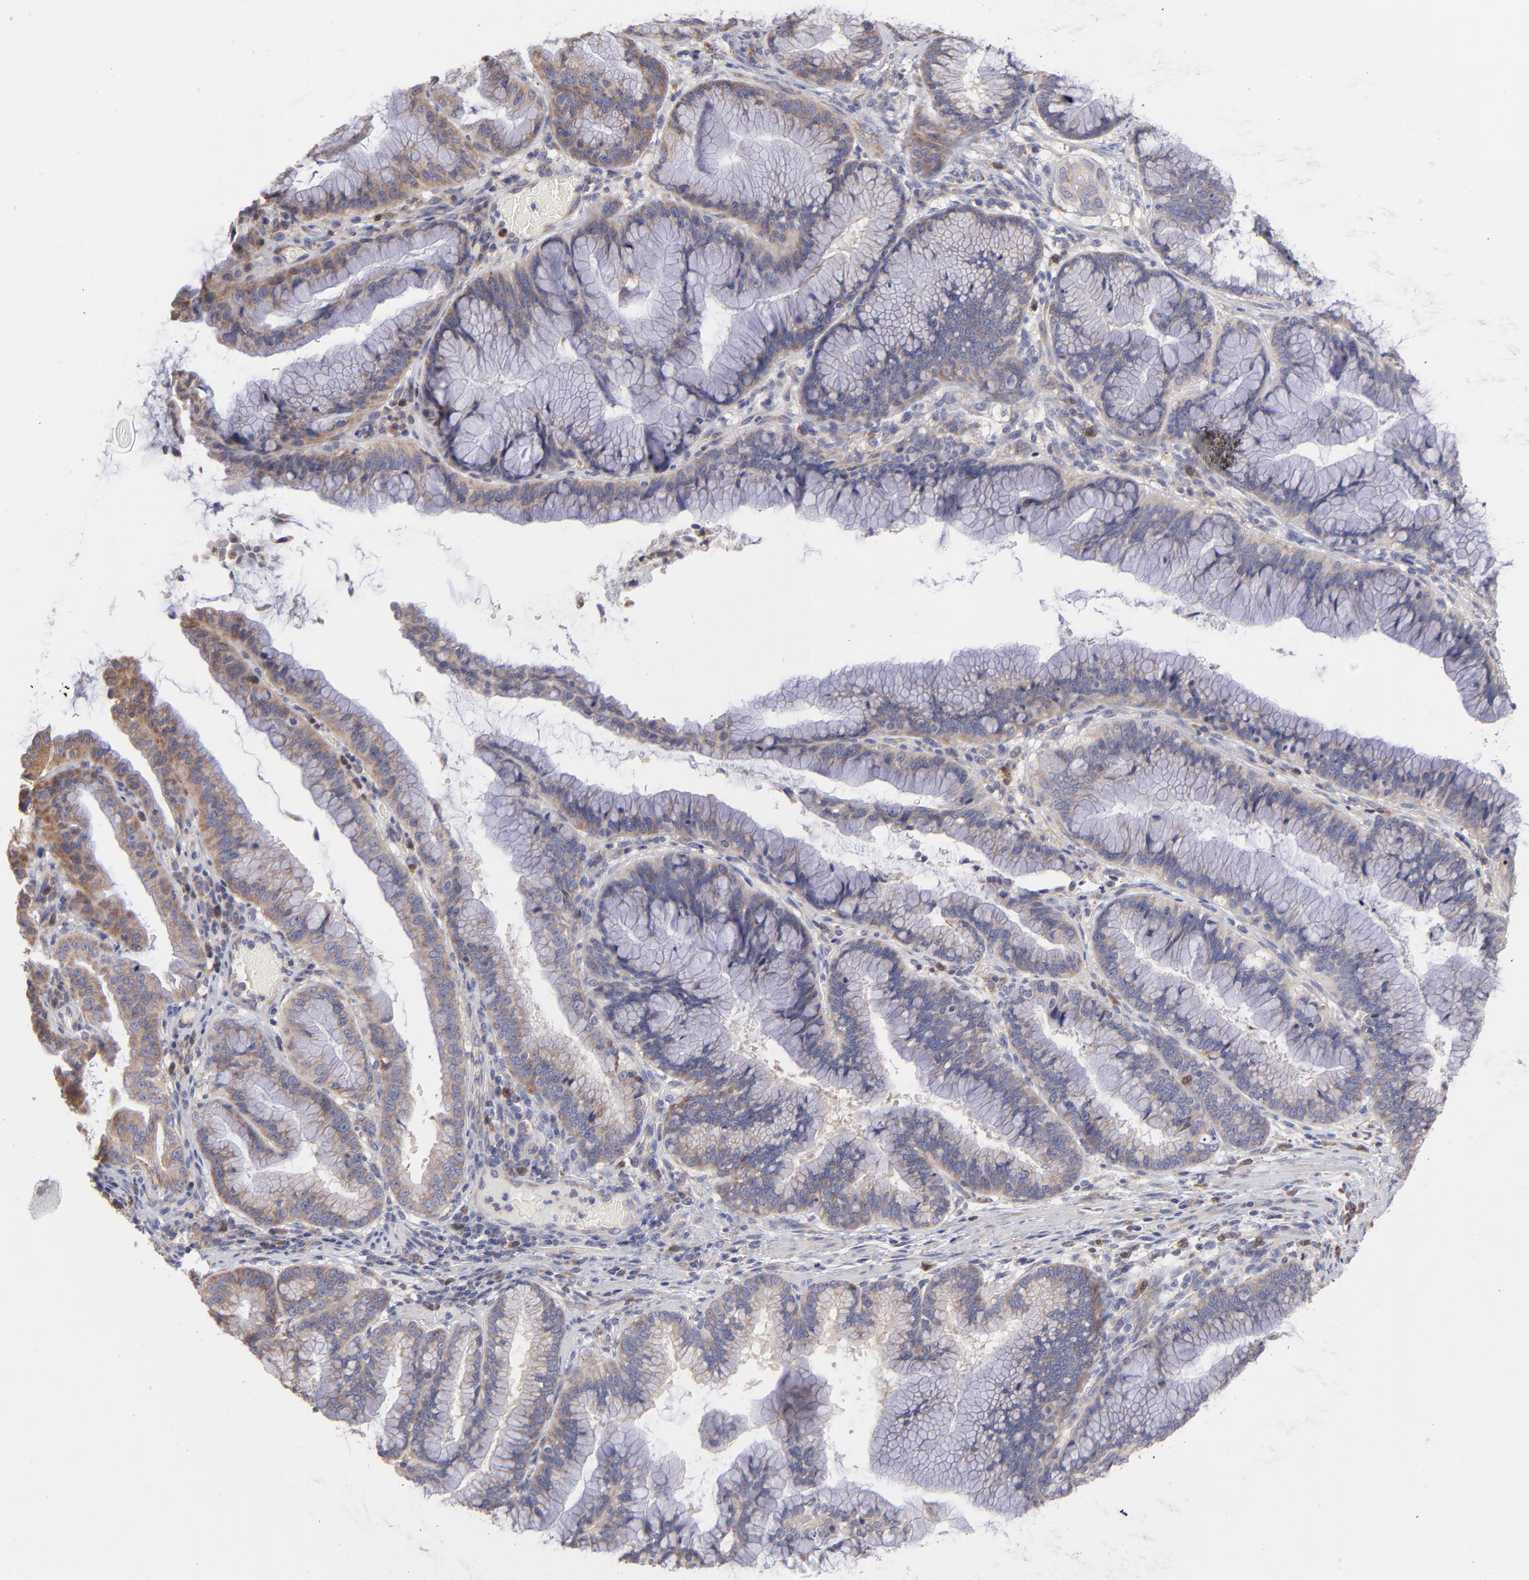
{"staining": {"intensity": "weak", "quantity": "25%-75%", "location": "cytoplasmic/membranous"}, "tissue": "pancreatic cancer", "cell_type": "Tumor cells", "image_type": "cancer", "snomed": [{"axis": "morphology", "description": "Adenocarcinoma, NOS"}, {"axis": "topography", "description": "Pancreas"}], "caption": "A histopathology image of pancreatic adenocarcinoma stained for a protein exhibits weak cytoplasmic/membranous brown staining in tumor cells.", "gene": "RPLP0", "patient": {"sex": "female", "age": 64}}